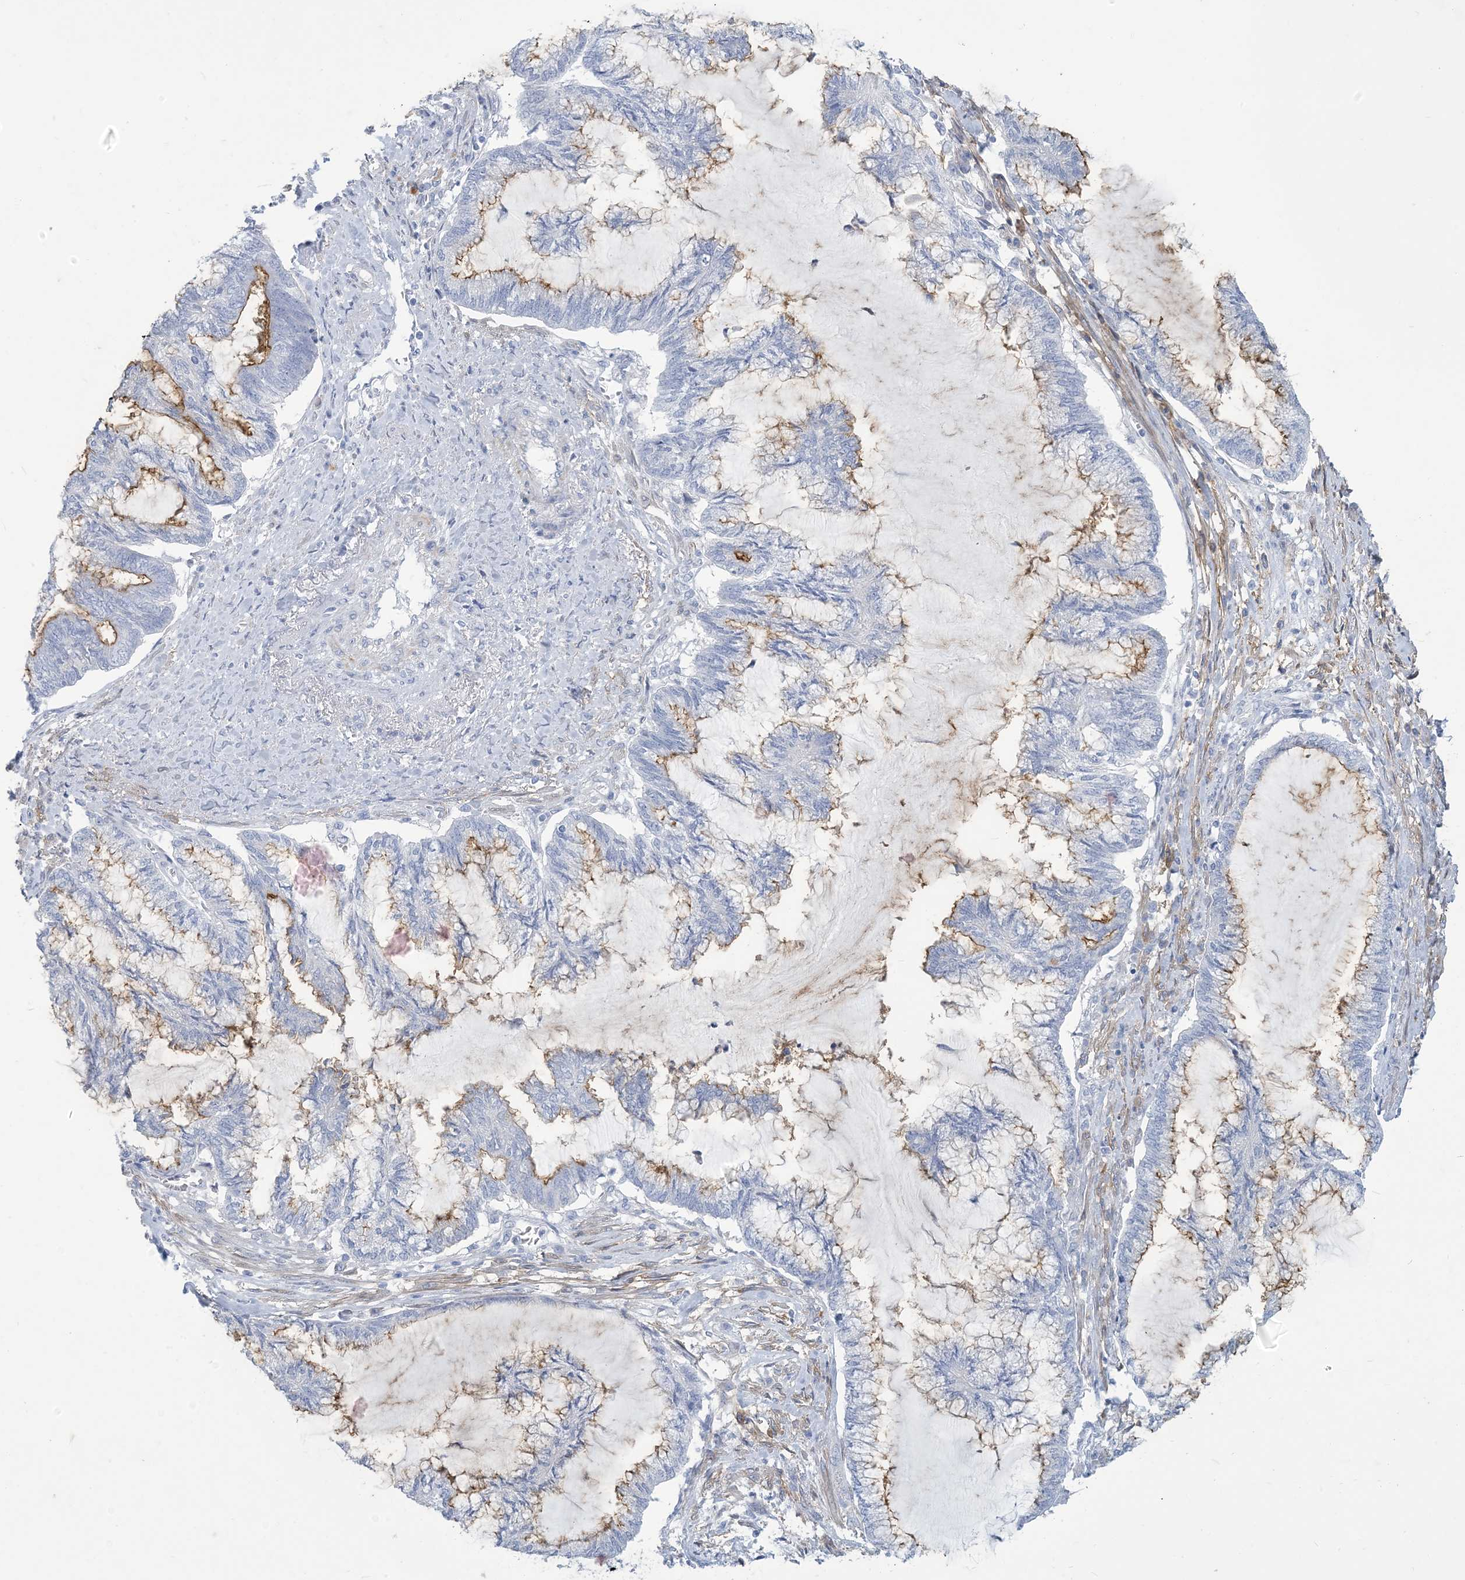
{"staining": {"intensity": "moderate", "quantity": "<25%", "location": "cytoplasmic/membranous"}, "tissue": "endometrial cancer", "cell_type": "Tumor cells", "image_type": "cancer", "snomed": [{"axis": "morphology", "description": "Adenocarcinoma, NOS"}, {"axis": "topography", "description": "Endometrium"}], "caption": "Immunohistochemistry (IHC) (DAB) staining of endometrial adenocarcinoma demonstrates moderate cytoplasmic/membranous protein positivity in approximately <25% of tumor cells.", "gene": "MOXD1", "patient": {"sex": "female", "age": 86}}